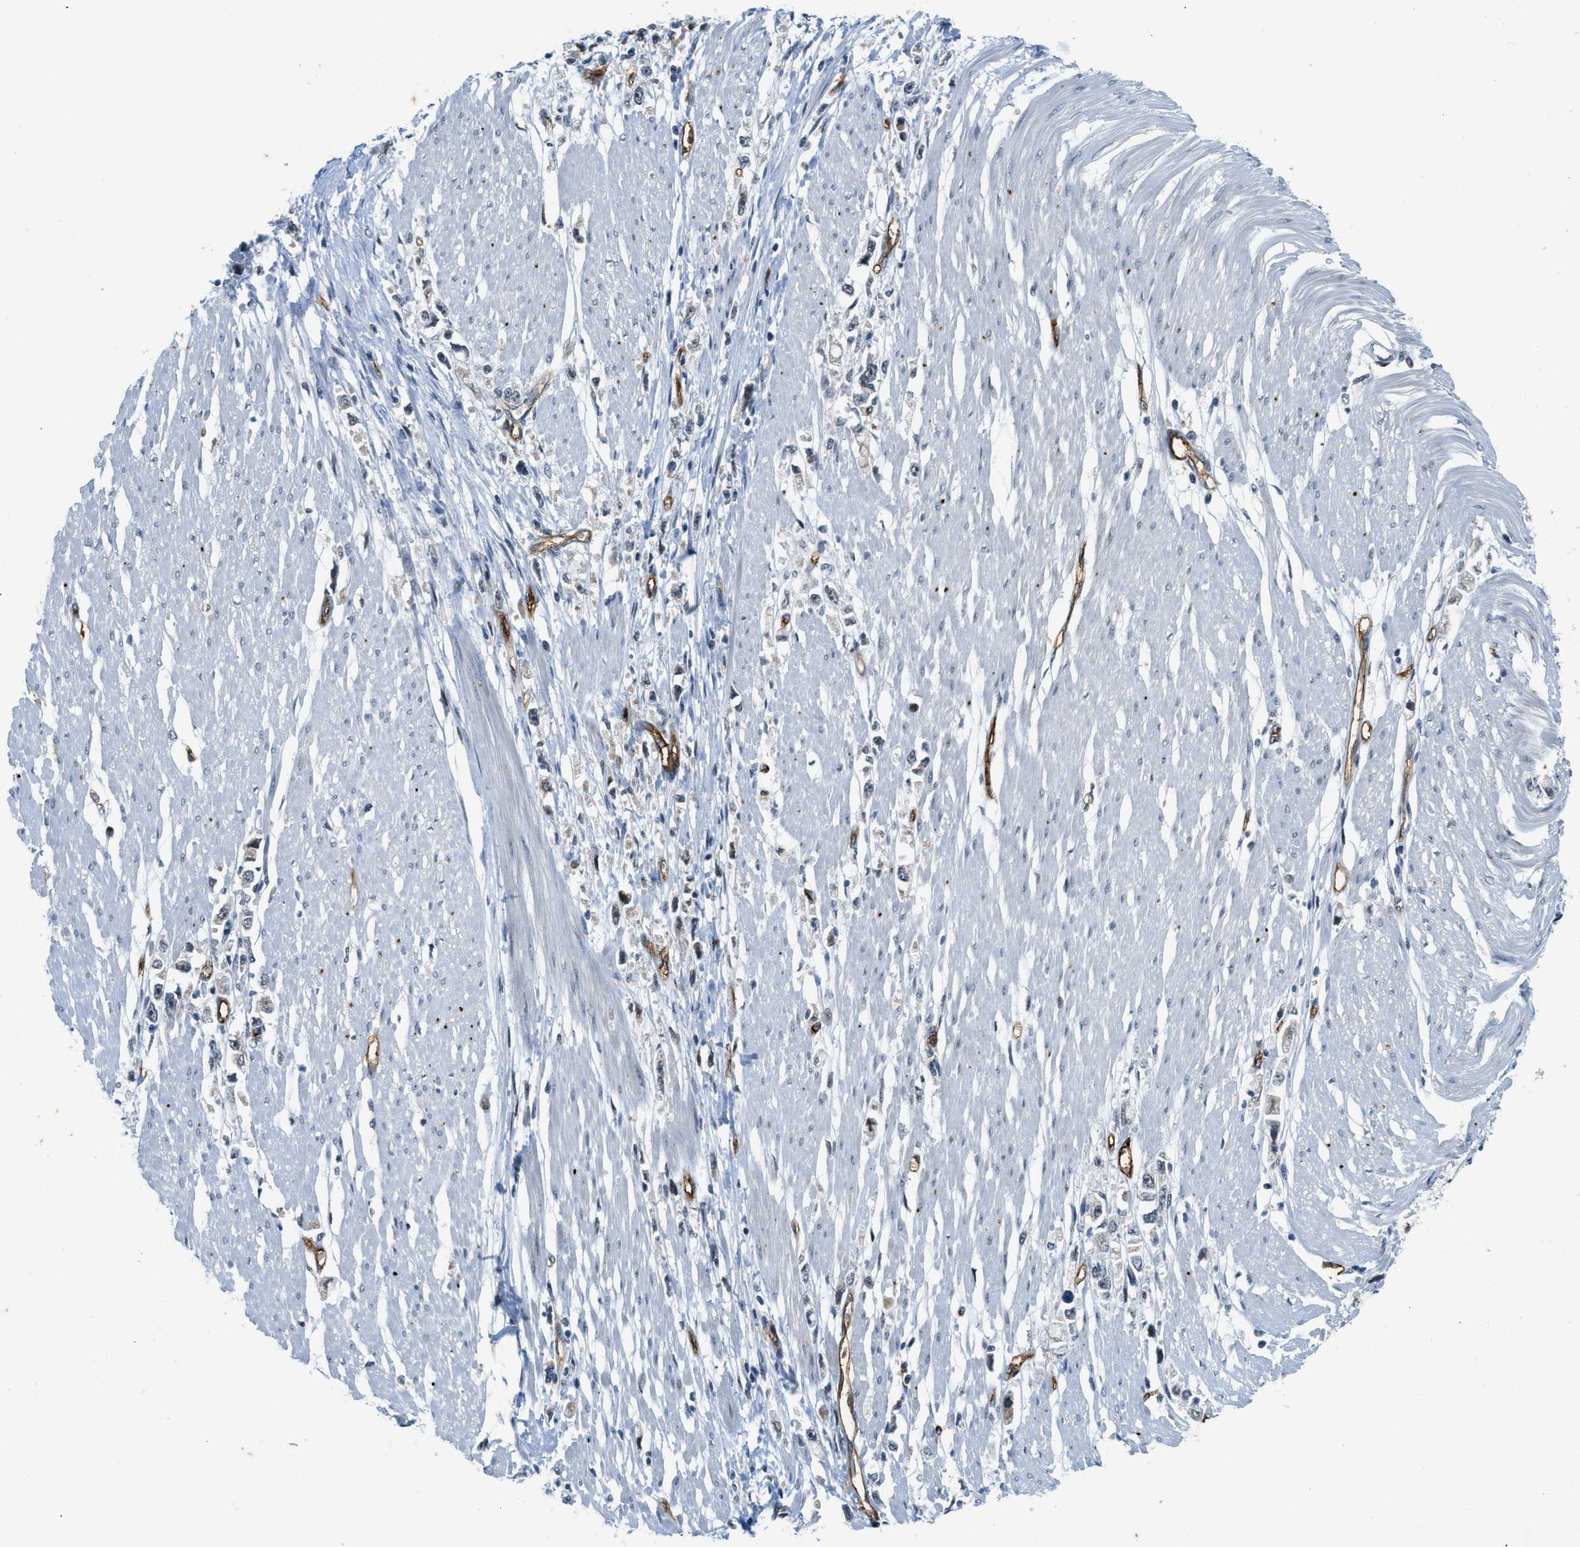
{"staining": {"intensity": "negative", "quantity": "none", "location": "none"}, "tissue": "stomach cancer", "cell_type": "Tumor cells", "image_type": "cancer", "snomed": [{"axis": "morphology", "description": "Adenocarcinoma, NOS"}, {"axis": "topography", "description": "Stomach"}], "caption": "The photomicrograph shows no significant expression in tumor cells of stomach cancer. (DAB (3,3'-diaminobenzidine) immunohistochemistry with hematoxylin counter stain).", "gene": "SLCO2A1", "patient": {"sex": "female", "age": 59}}